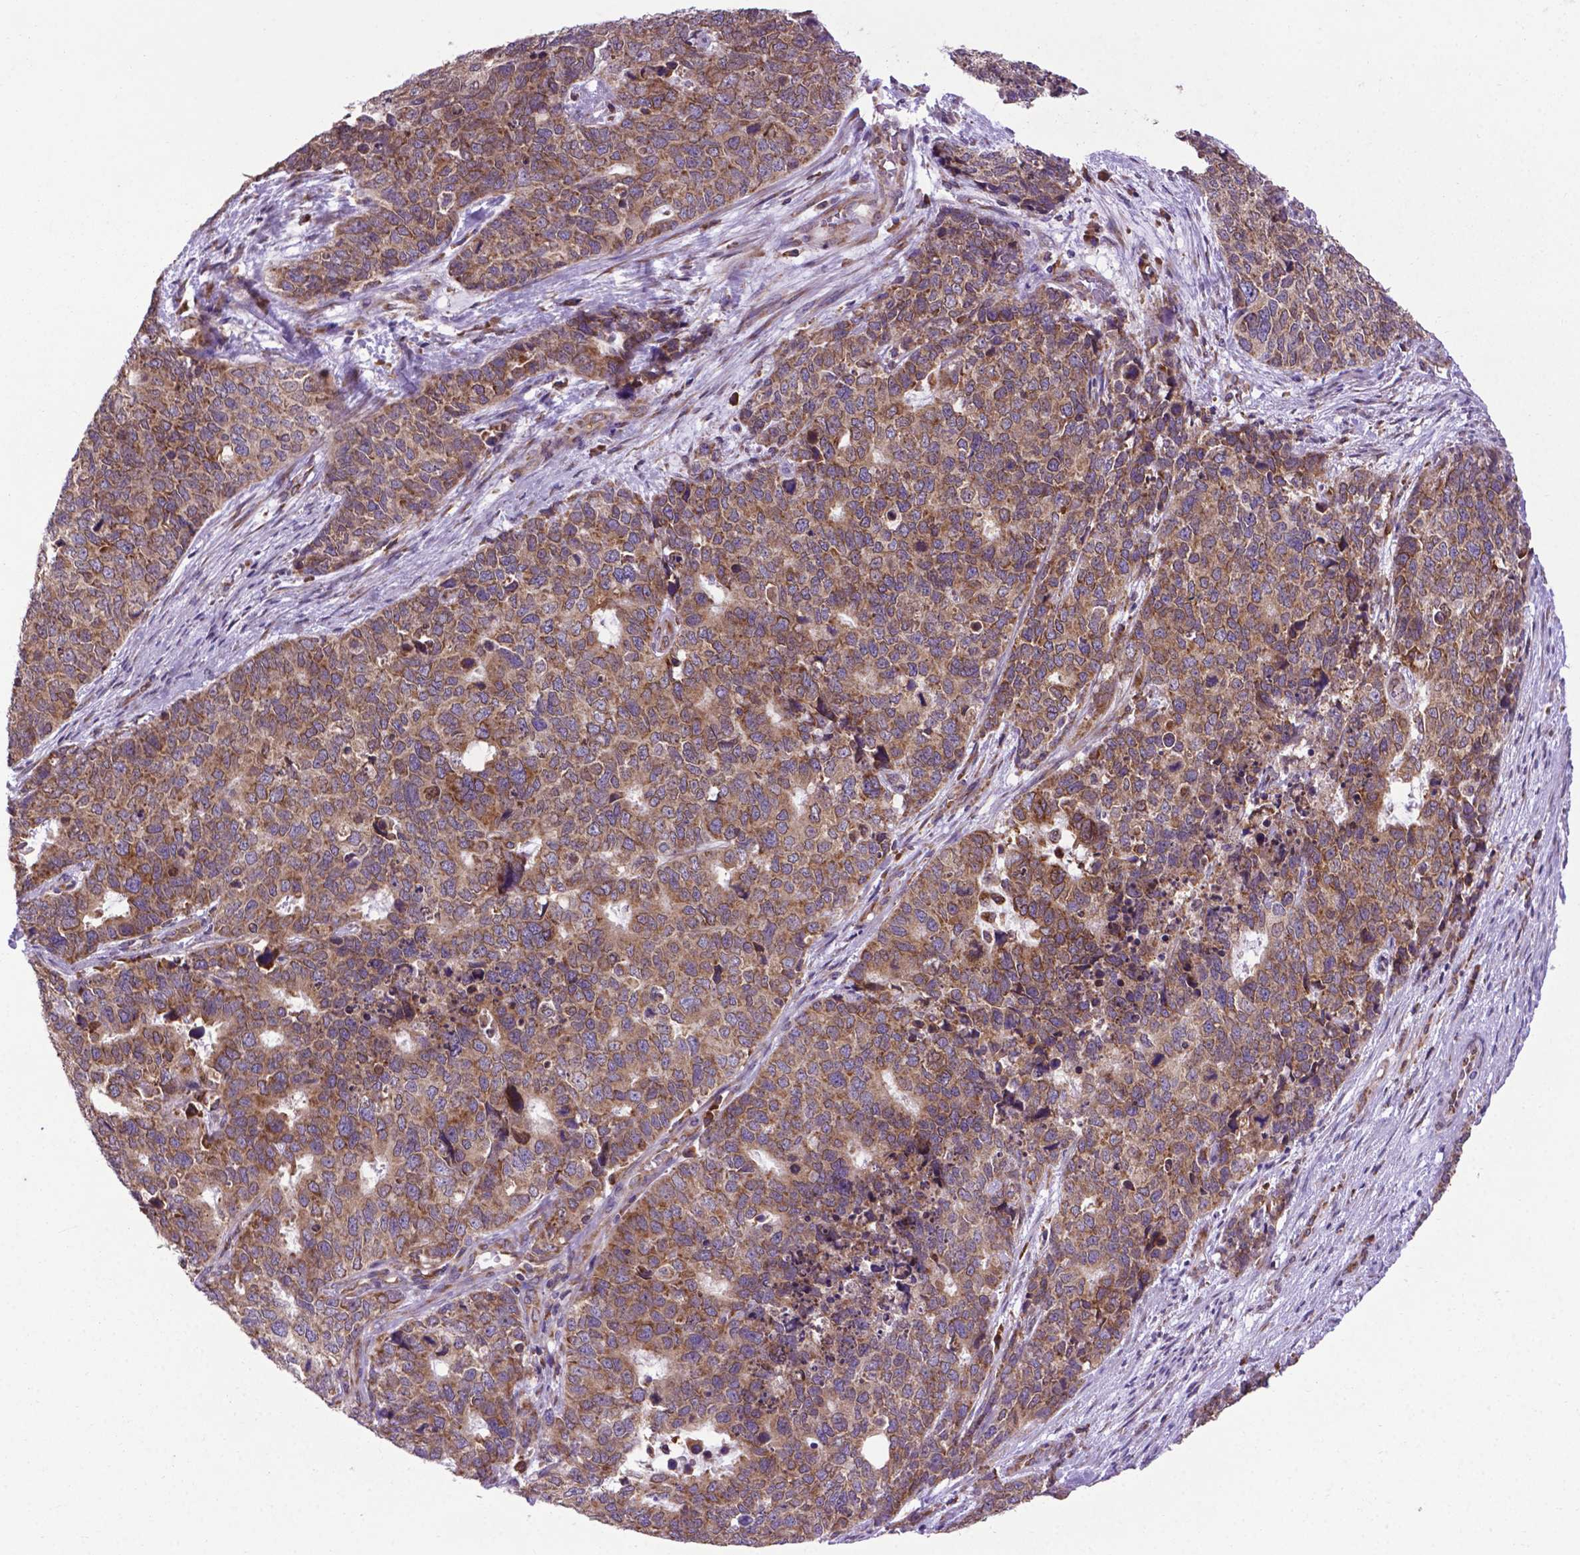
{"staining": {"intensity": "moderate", "quantity": ">75%", "location": "cytoplasmic/membranous"}, "tissue": "cervical cancer", "cell_type": "Tumor cells", "image_type": "cancer", "snomed": [{"axis": "morphology", "description": "Squamous cell carcinoma, NOS"}, {"axis": "topography", "description": "Cervix"}], "caption": "Cervical squamous cell carcinoma stained for a protein reveals moderate cytoplasmic/membranous positivity in tumor cells.", "gene": "WDR83OS", "patient": {"sex": "female", "age": 63}}